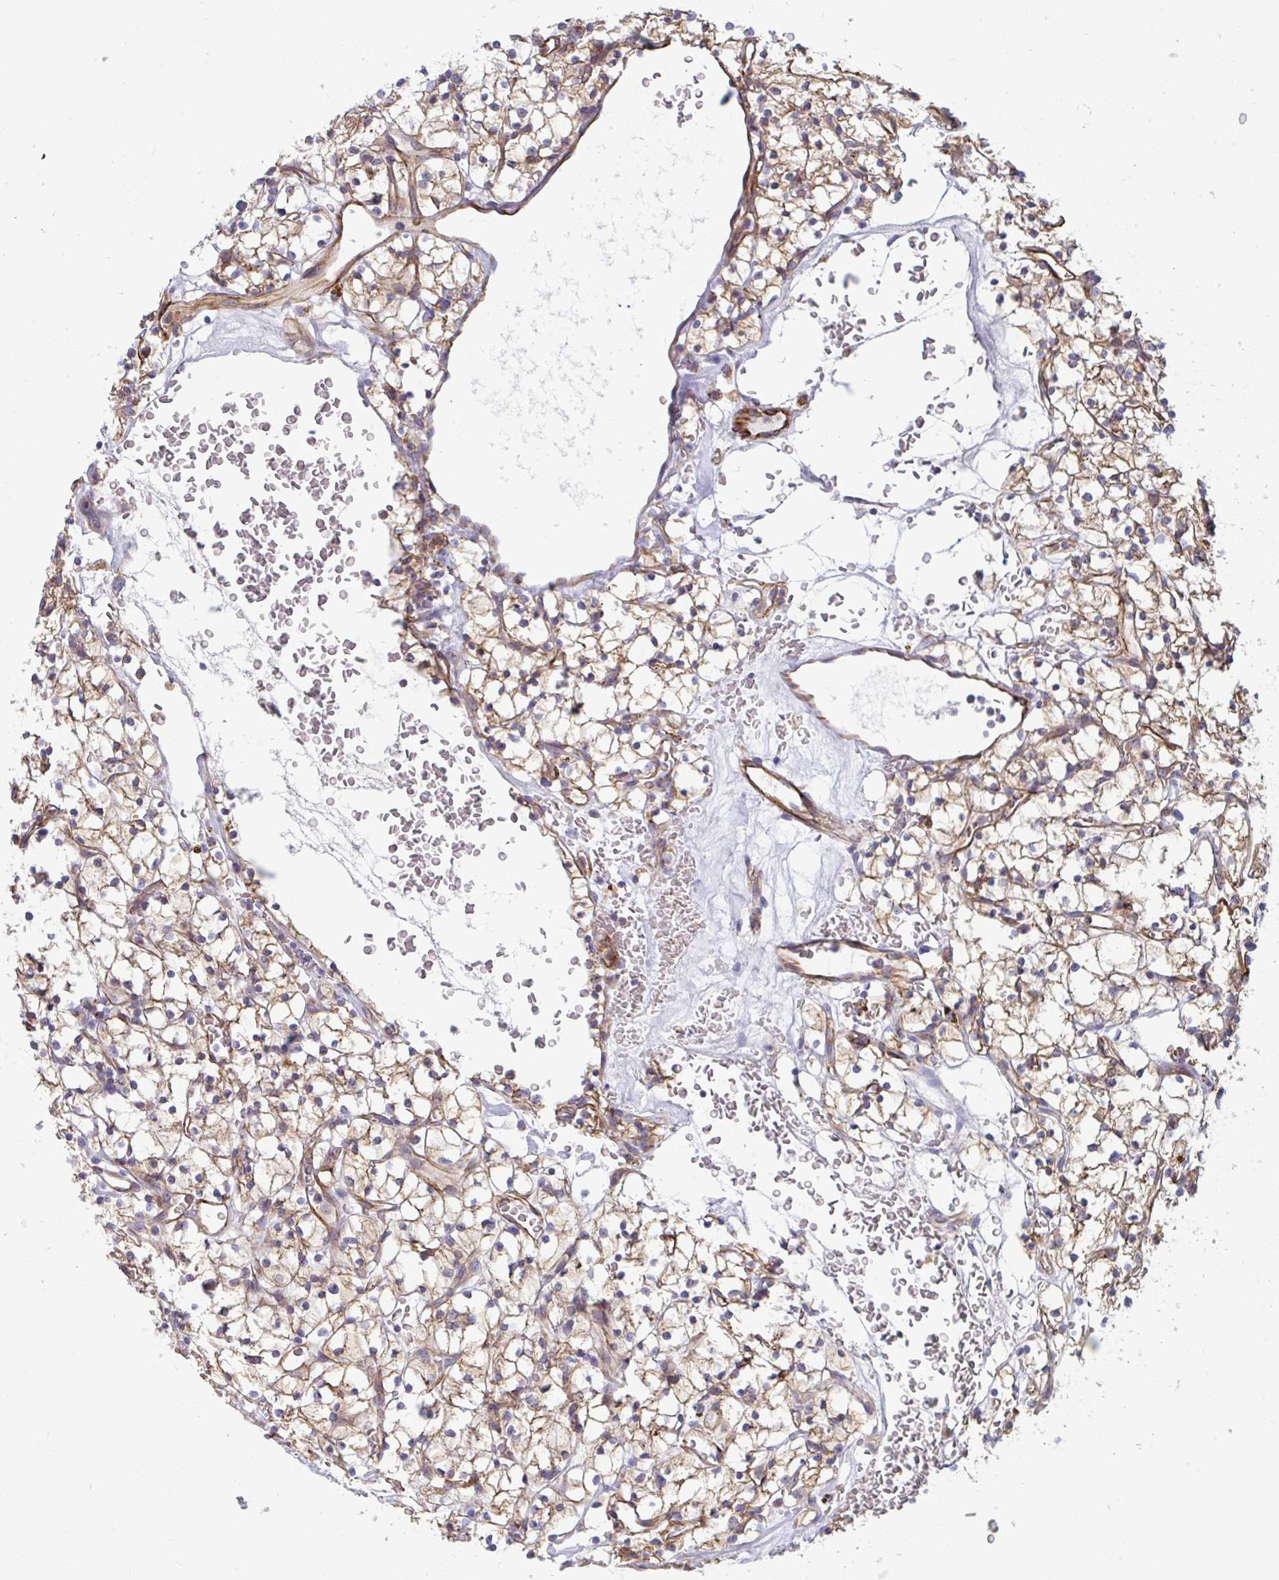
{"staining": {"intensity": "moderate", "quantity": ">75%", "location": "cytoplasmic/membranous"}, "tissue": "renal cancer", "cell_type": "Tumor cells", "image_type": "cancer", "snomed": [{"axis": "morphology", "description": "Adenocarcinoma, NOS"}, {"axis": "topography", "description": "Kidney"}], "caption": "Protein expression analysis of renal cancer displays moderate cytoplasmic/membranous staining in about >75% of tumor cells. The protein is shown in brown color, while the nuclei are stained blue.", "gene": "SLC9A6", "patient": {"sex": "female", "age": 64}}